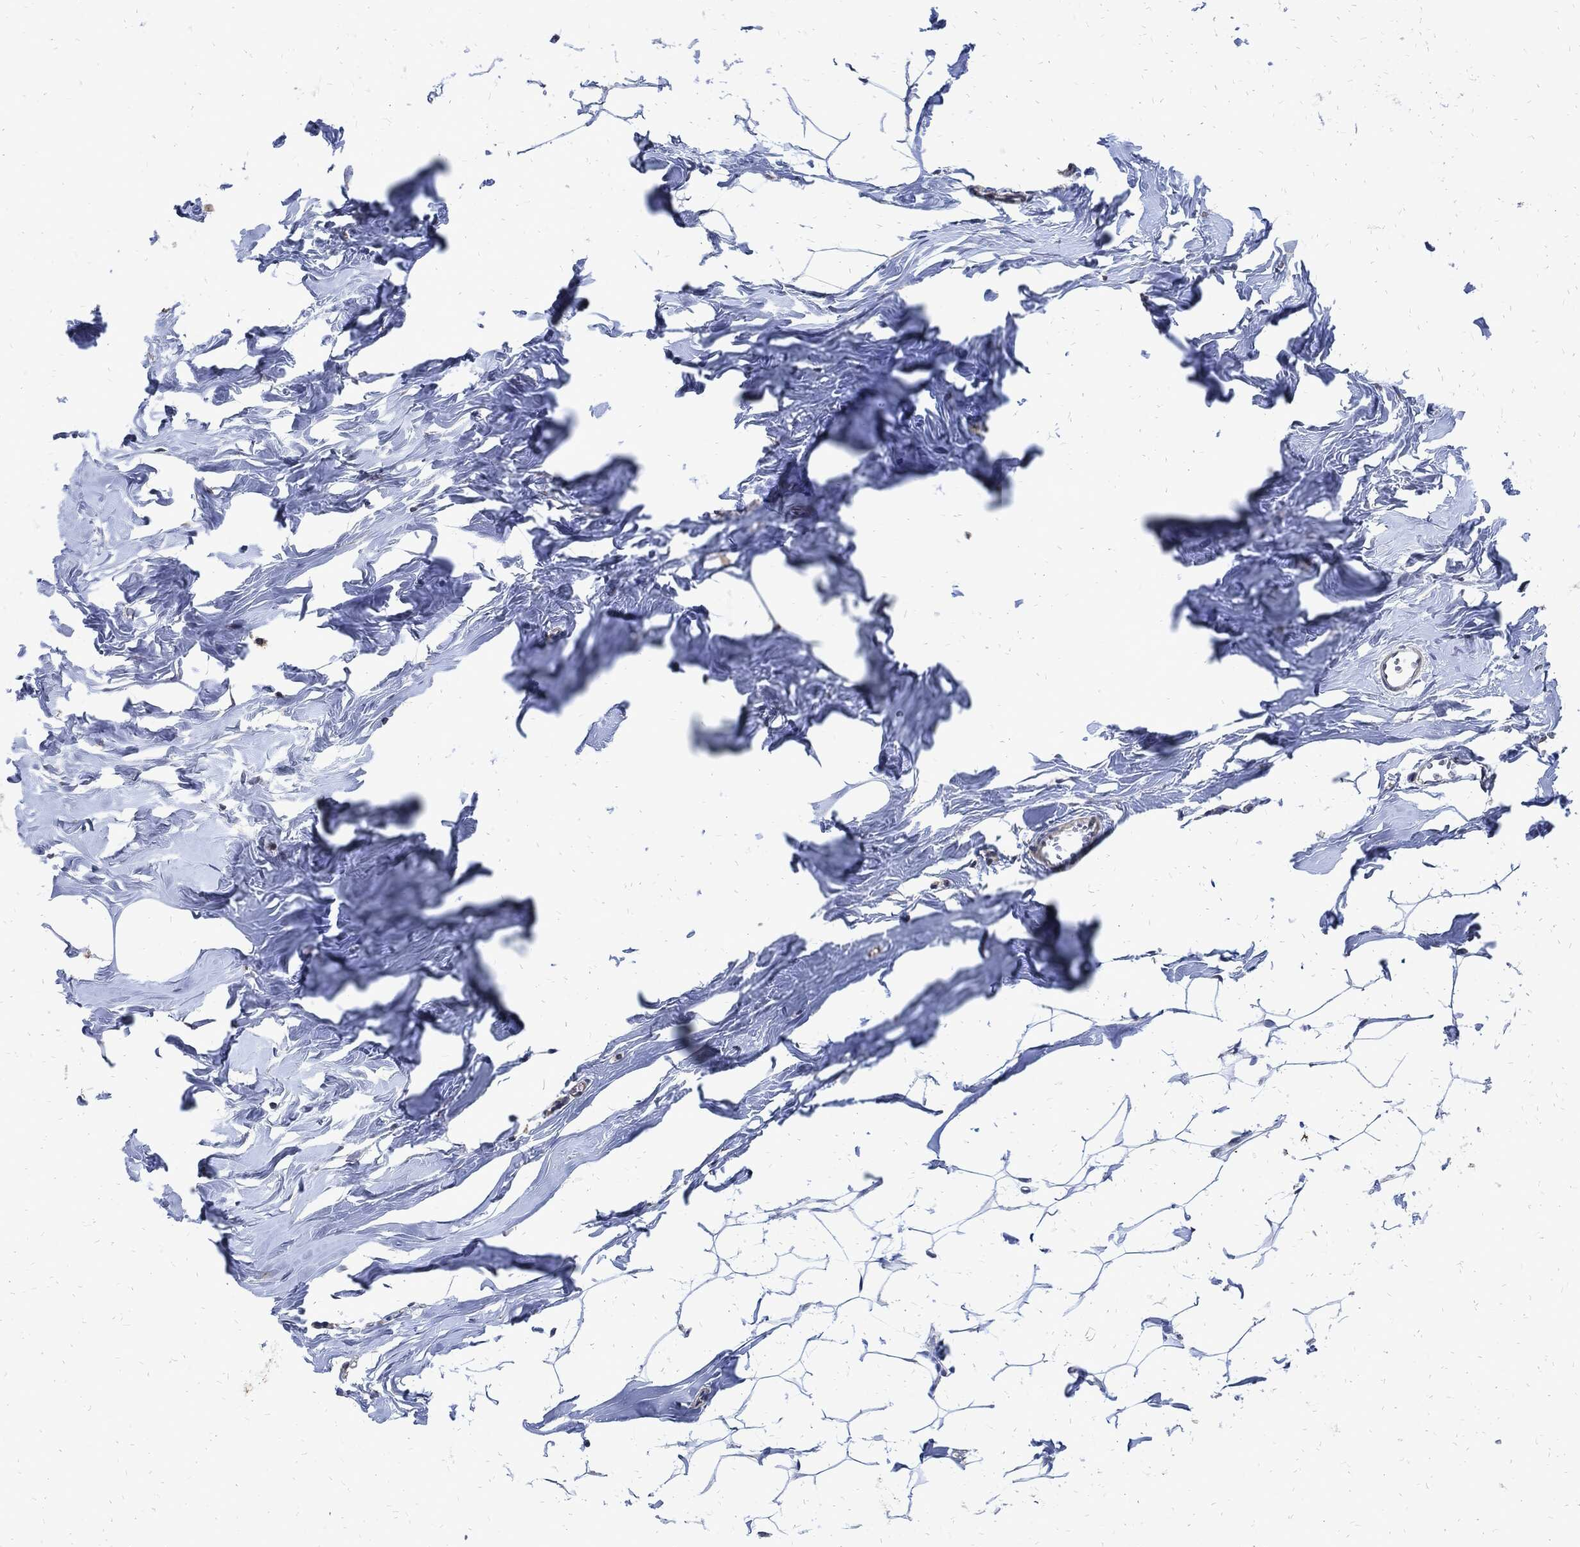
{"staining": {"intensity": "negative", "quantity": "none", "location": "none"}, "tissue": "breast", "cell_type": "Adipocytes", "image_type": "normal", "snomed": [{"axis": "morphology", "description": "Normal tissue, NOS"}, {"axis": "morphology", "description": "Lobular carcinoma, in situ"}, {"axis": "topography", "description": "Breast"}], "caption": "Adipocytes show no significant positivity in normal breast.", "gene": "DCTN1", "patient": {"sex": "female", "age": 35}}